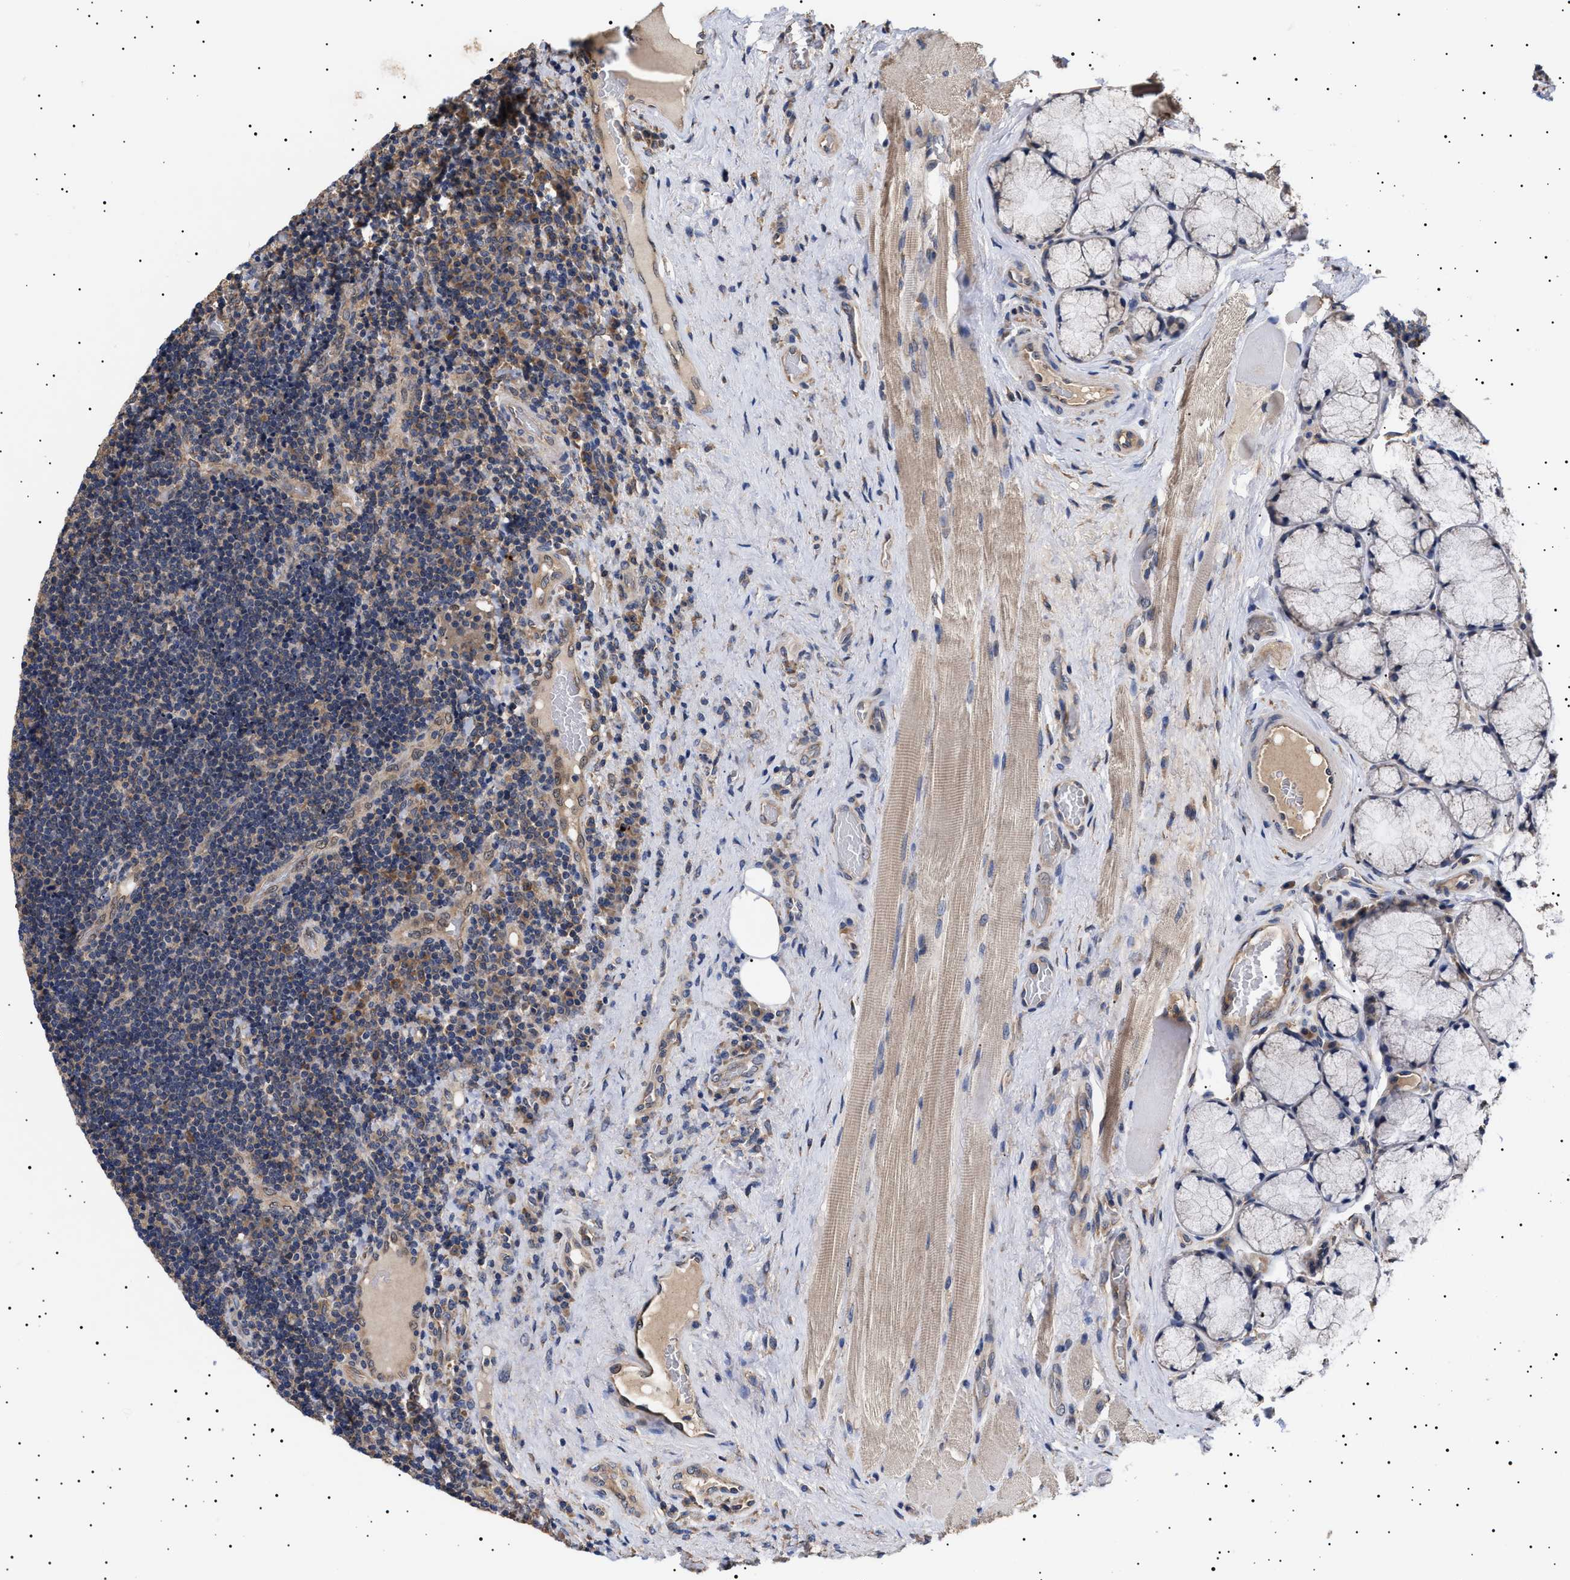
{"staining": {"intensity": "negative", "quantity": "none", "location": "none"}, "tissue": "lymphoma", "cell_type": "Tumor cells", "image_type": "cancer", "snomed": [{"axis": "morphology", "description": "Malignant lymphoma, non-Hodgkin's type, High grade"}, {"axis": "topography", "description": "Tonsil"}], "caption": "The immunohistochemistry micrograph has no significant expression in tumor cells of malignant lymphoma, non-Hodgkin's type (high-grade) tissue.", "gene": "KRBA1", "patient": {"sex": "female", "age": 36}}